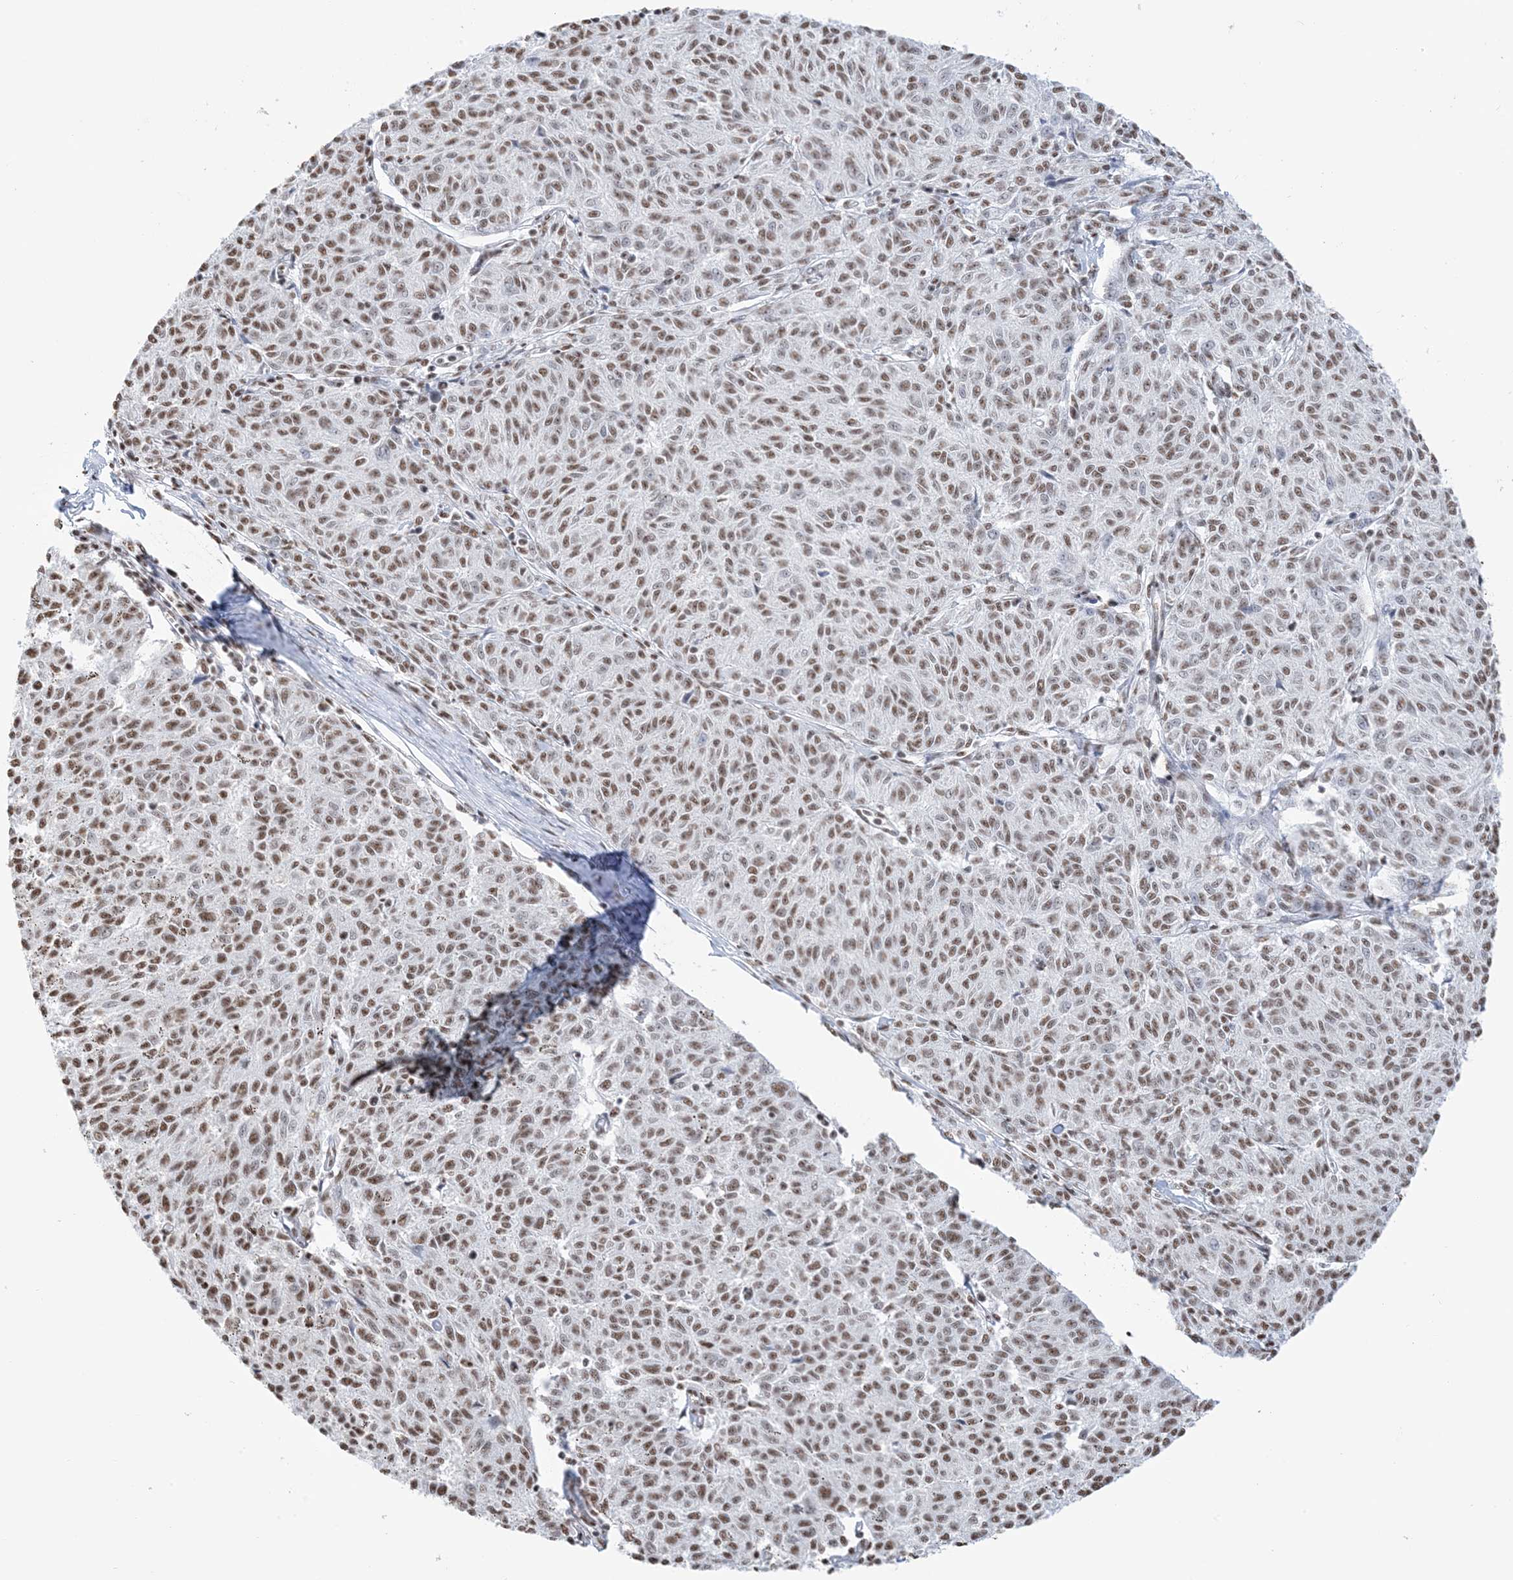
{"staining": {"intensity": "moderate", "quantity": ">75%", "location": "nuclear"}, "tissue": "melanoma", "cell_type": "Tumor cells", "image_type": "cancer", "snomed": [{"axis": "morphology", "description": "Malignant melanoma, NOS"}, {"axis": "topography", "description": "Skin"}], "caption": "The micrograph exhibits immunohistochemical staining of melanoma. There is moderate nuclear expression is identified in approximately >75% of tumor cells. Nuclei are stained in blue.", "gene": "ZNF792", "patient": {"sex": "female", "age": 72}}